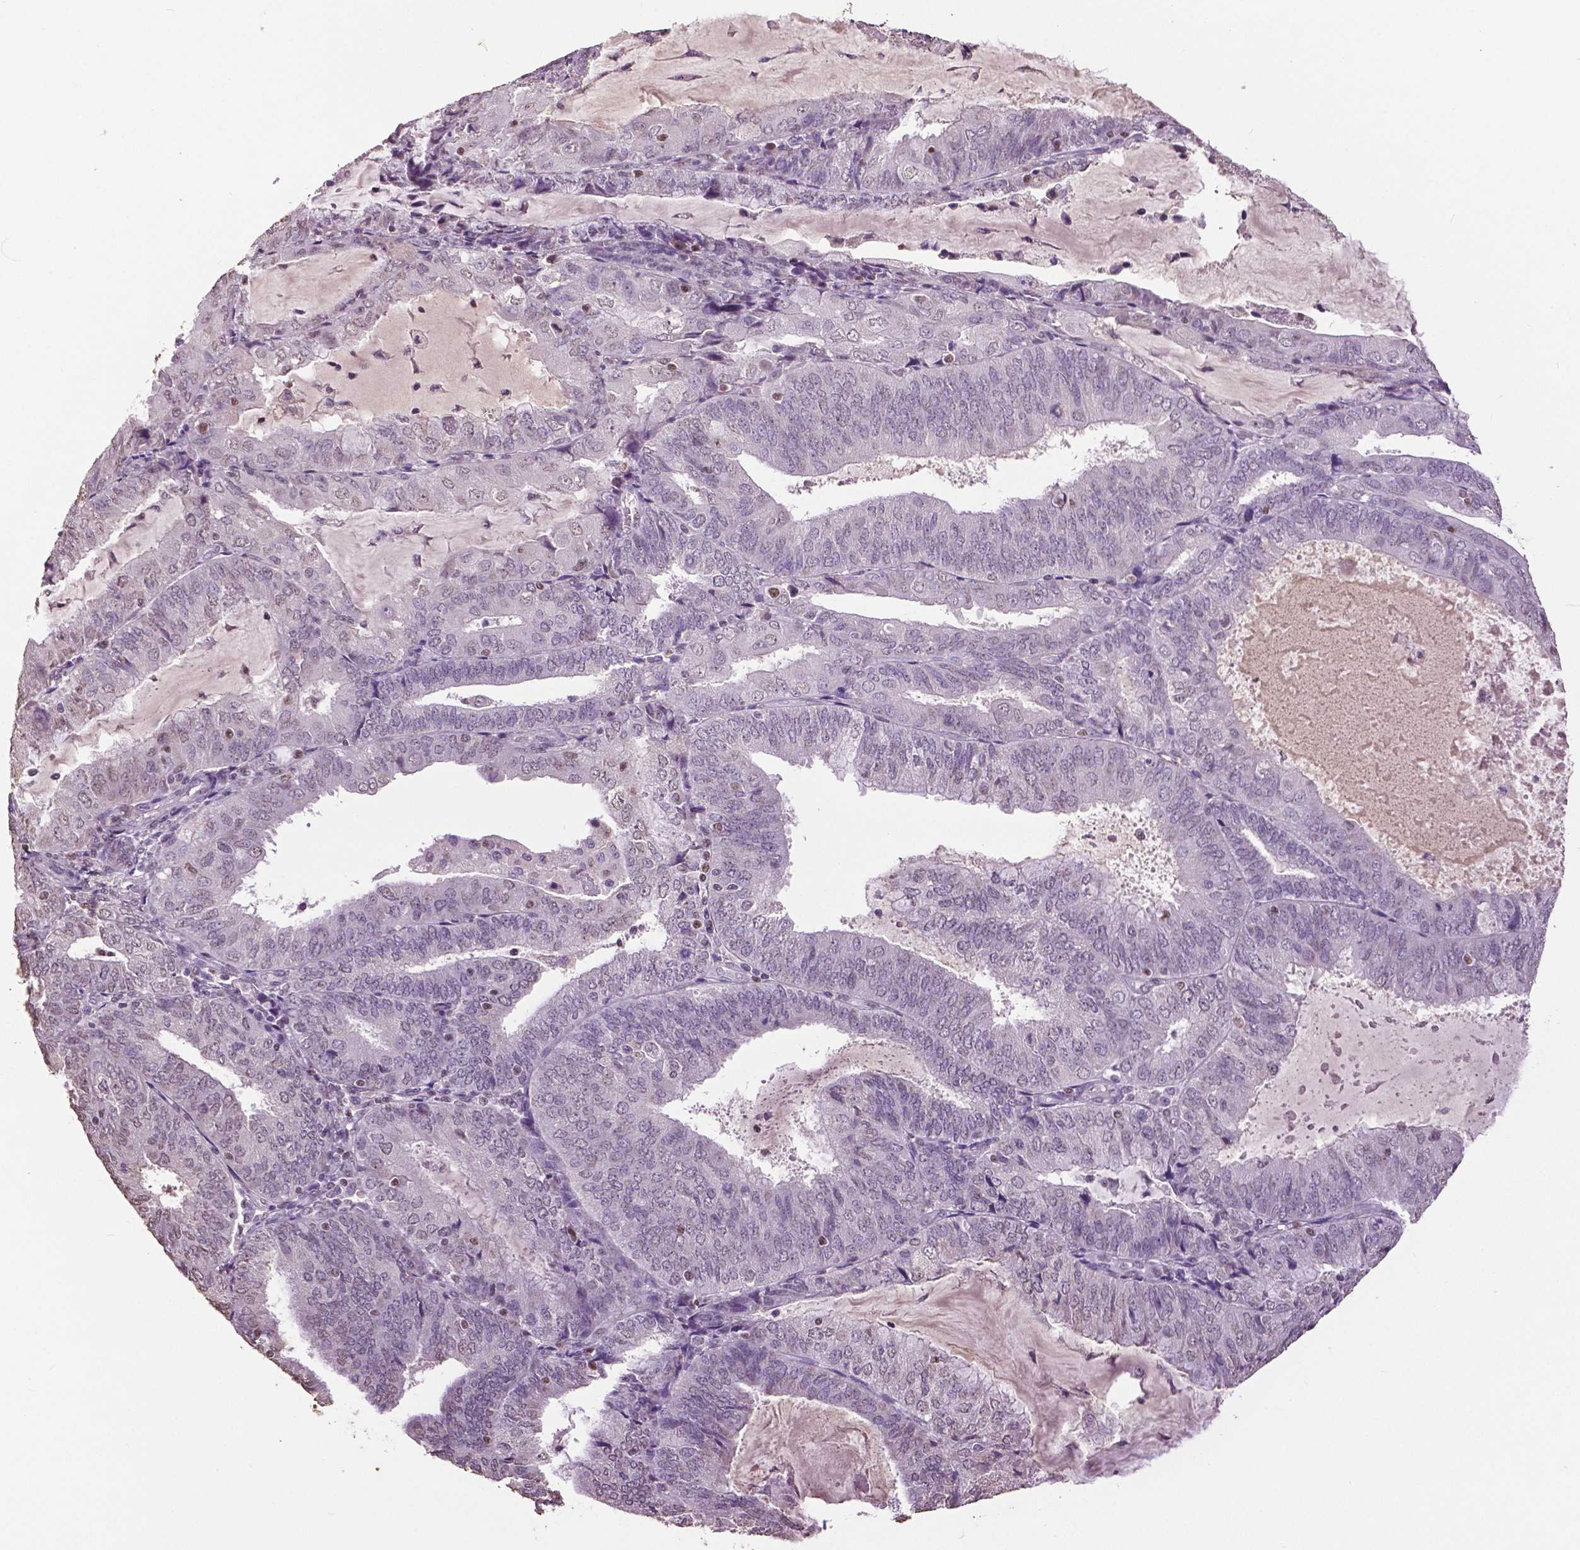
{"staining": {"intensity": "negative", "quantity": "none", "location": "none"}, "tissue": "endometrial cancer", "cell_type": "Tumor cells", "image_type": "cancer", "snomed": [{"axis": "morphology", "description": "Adenocarcinoma, NOS"}, {"axis": "topography", "description": "Endometrium"}], "caption": "Endometrial adenocarcinoma was stained to show a protein in brown. There is no significant expression in tumor cells.", "gene": "RUNX3", "patient": {"sex": "female", "age": 81}}